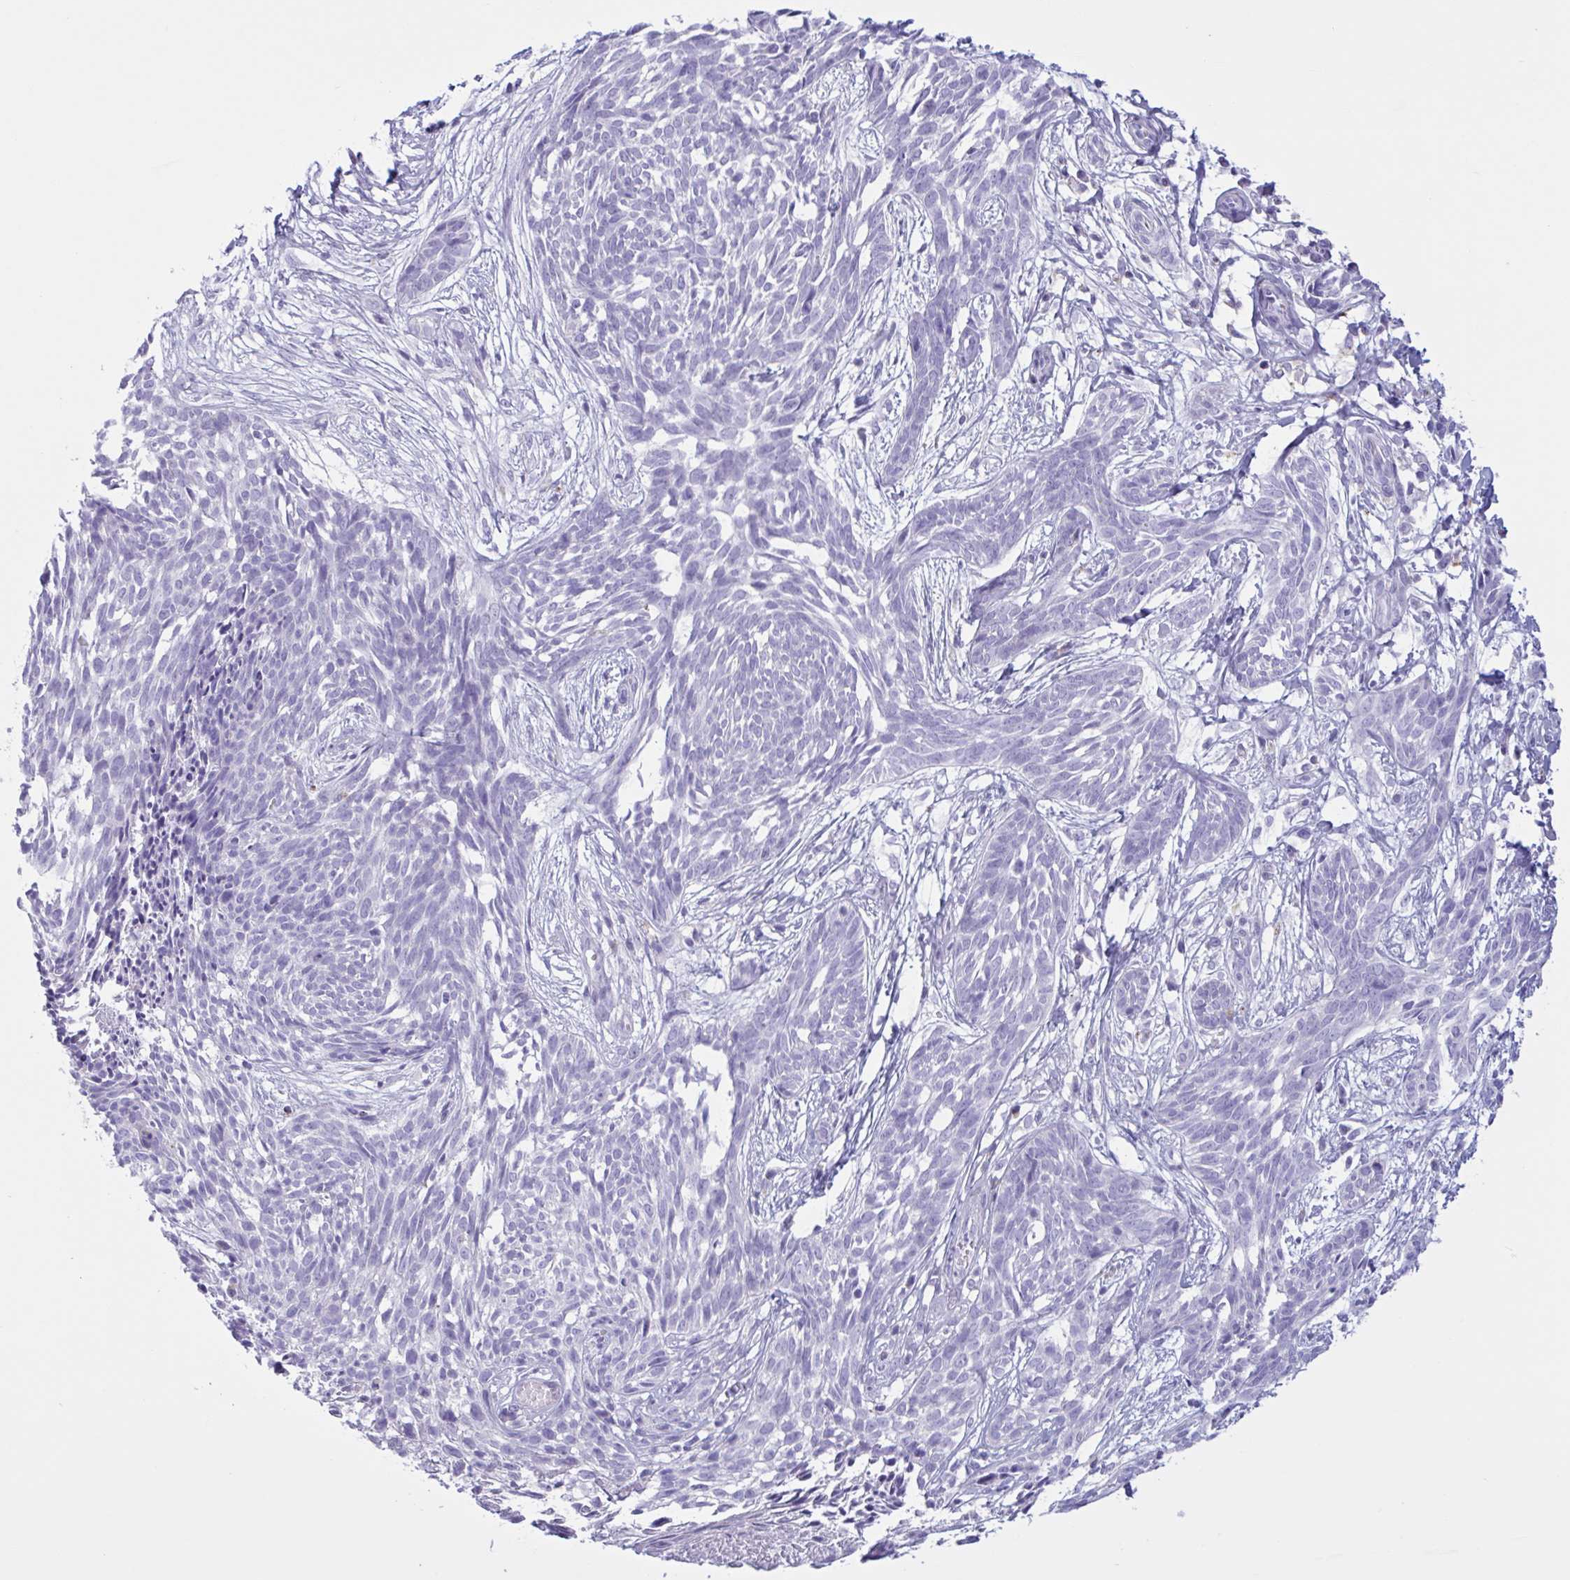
{"staining": {"intensity": "negative", "quantity": "none", "location": "none"}, "tissue": "skin cancer", "cell_type": "Tumor cells", "image_type": "cancer", "snomed": [{"axis": "morphology", "description": "Basal cell carcinoma"}, {"axis": "topography", "description": "Skin"}, {"axis": "topography", "description": "Skin, foot"}], "caption": "This is a image of IHC staining of skin cancer (basal cell carcinoma), which shows no positivity in tumor cells. (DAB (3,3'-diaminobenzidine) IHC, high magnification).", "gene": "XCL1", "patient": {"sex": "female", "age": 86}}